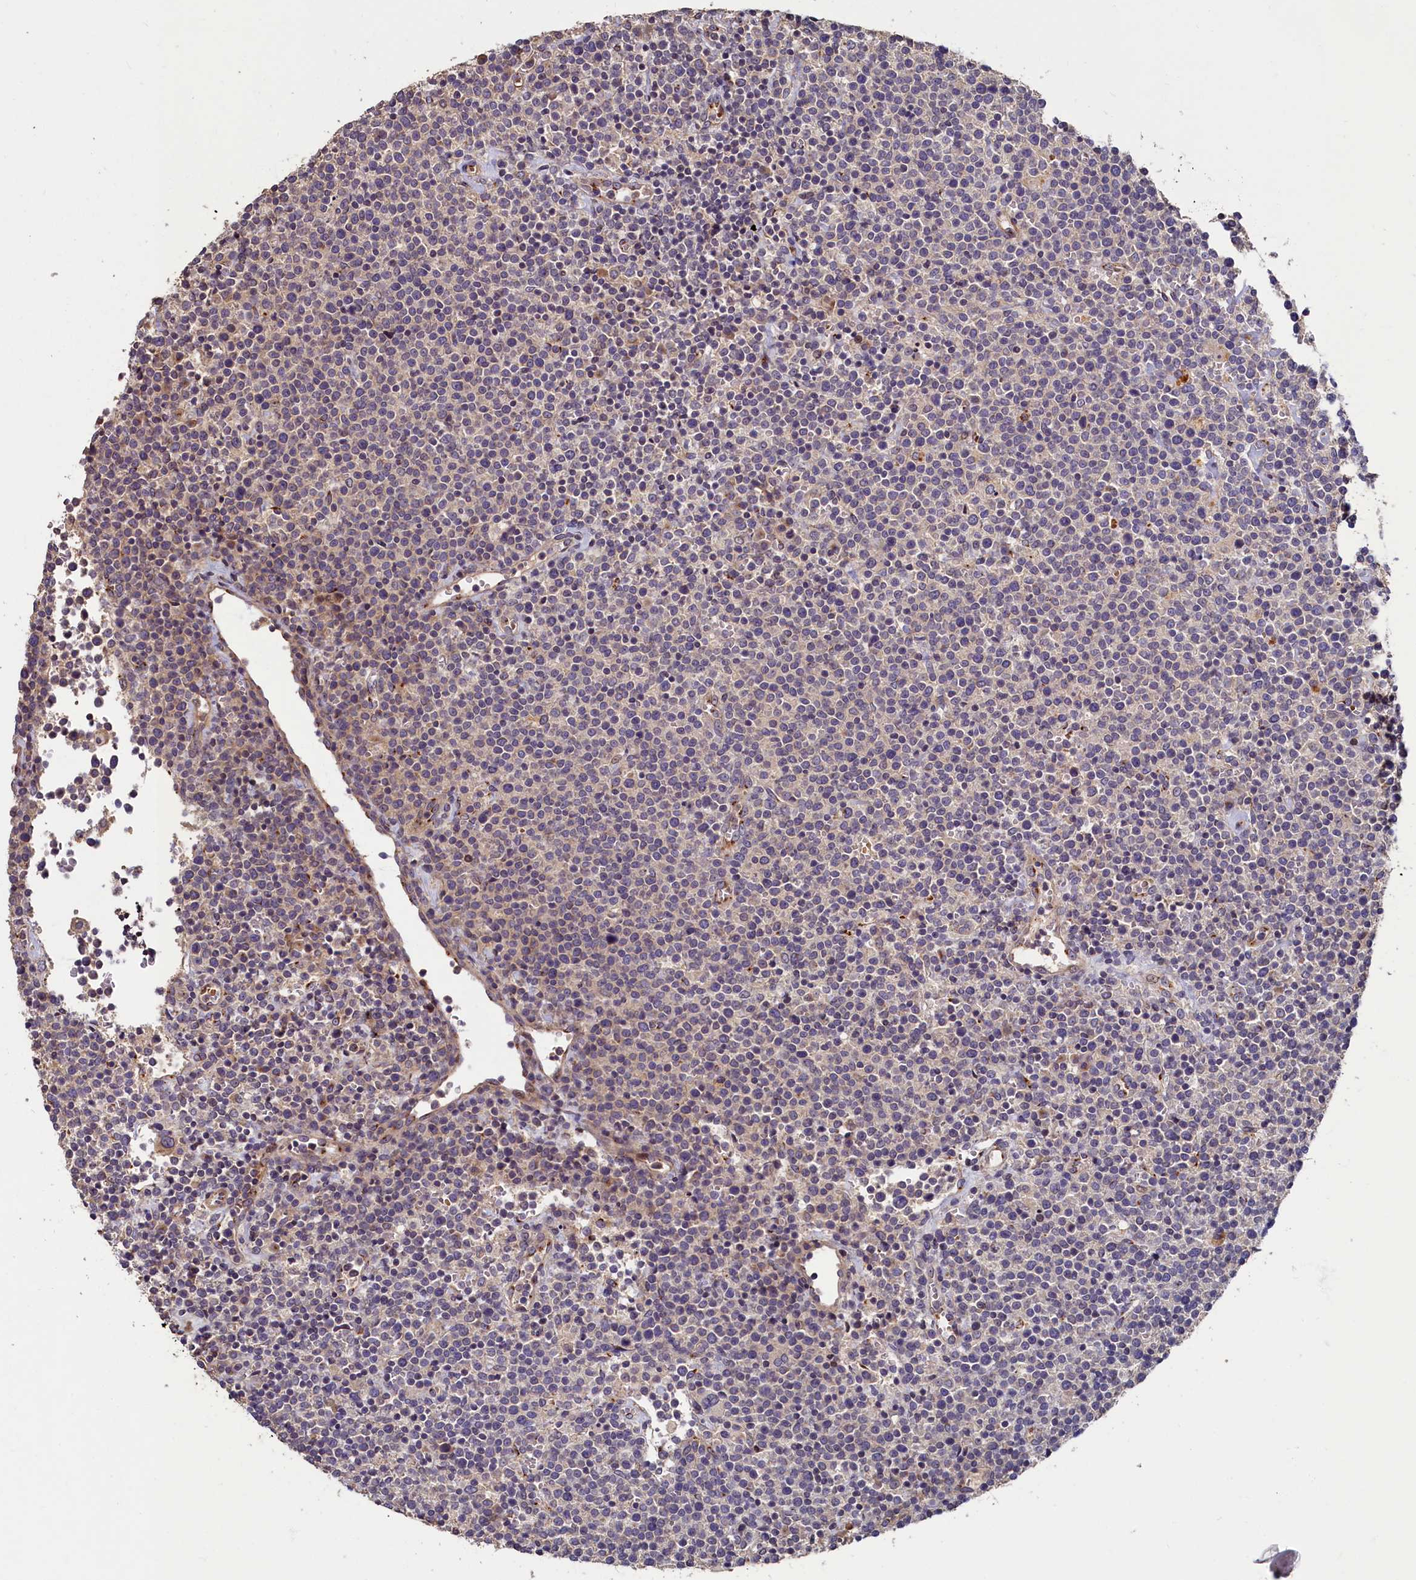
{"staining": {"intensity": "weak", "quantity": "<25%", "location": "cytoplasmic/membranous"}, "tissue": "lymphoma", "cell_type": "Tumor cells", "image_type": "cancer", "snomed": [{"axis": "morphology", "description": "Malignant lymphoma, non-Hodgkin's type, High grade"}, {"axis": "topography", "description": "Lymph node"}], "caption": "A histopathology image of lymphoma stained for a protein displays no brown staining in tumor cells.", "gene": "TMEM181", "patient": {"sex": "male", "age": 61}}